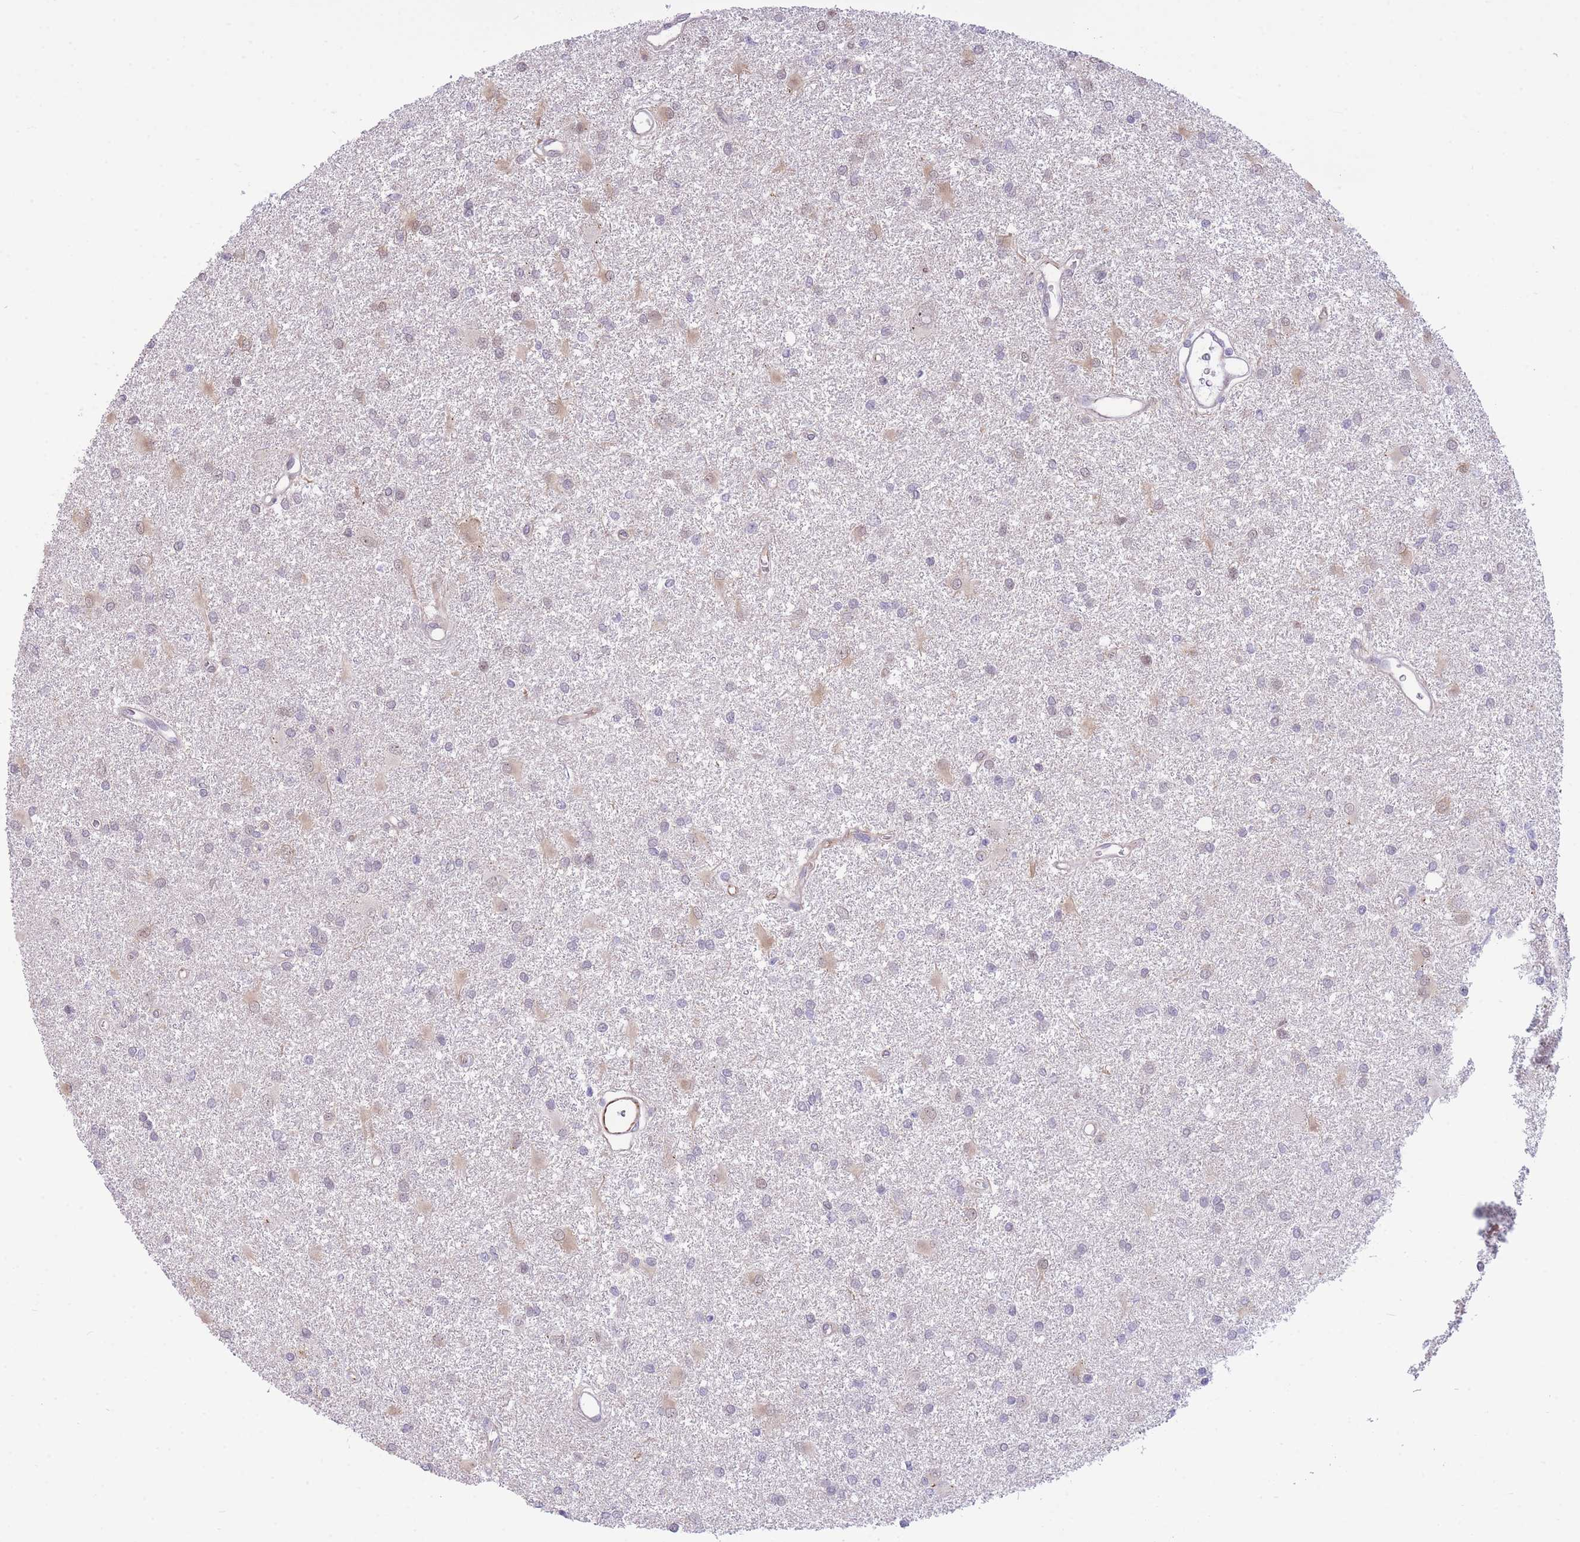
{"staining": {"intensity": "weak", "quantity": "<25%", "location": "cytoplasmic/membranous"}, "tissue": "glioma", "cell_type": "Tumor cells", "image_type": "cancer", "snomed": [{"axis": "morphology", "description": "Glioma, malignant, High grade"}, {"axis": "topography", "description": "Brain"}], "caption": "This is a micrograph of immunohistochemistry (IHC) staining of malignant glioma (high-grade), which shows no staining in tumor cells.", "gene": "PSG8", "patient": {"sex": "female", "age": 50}}